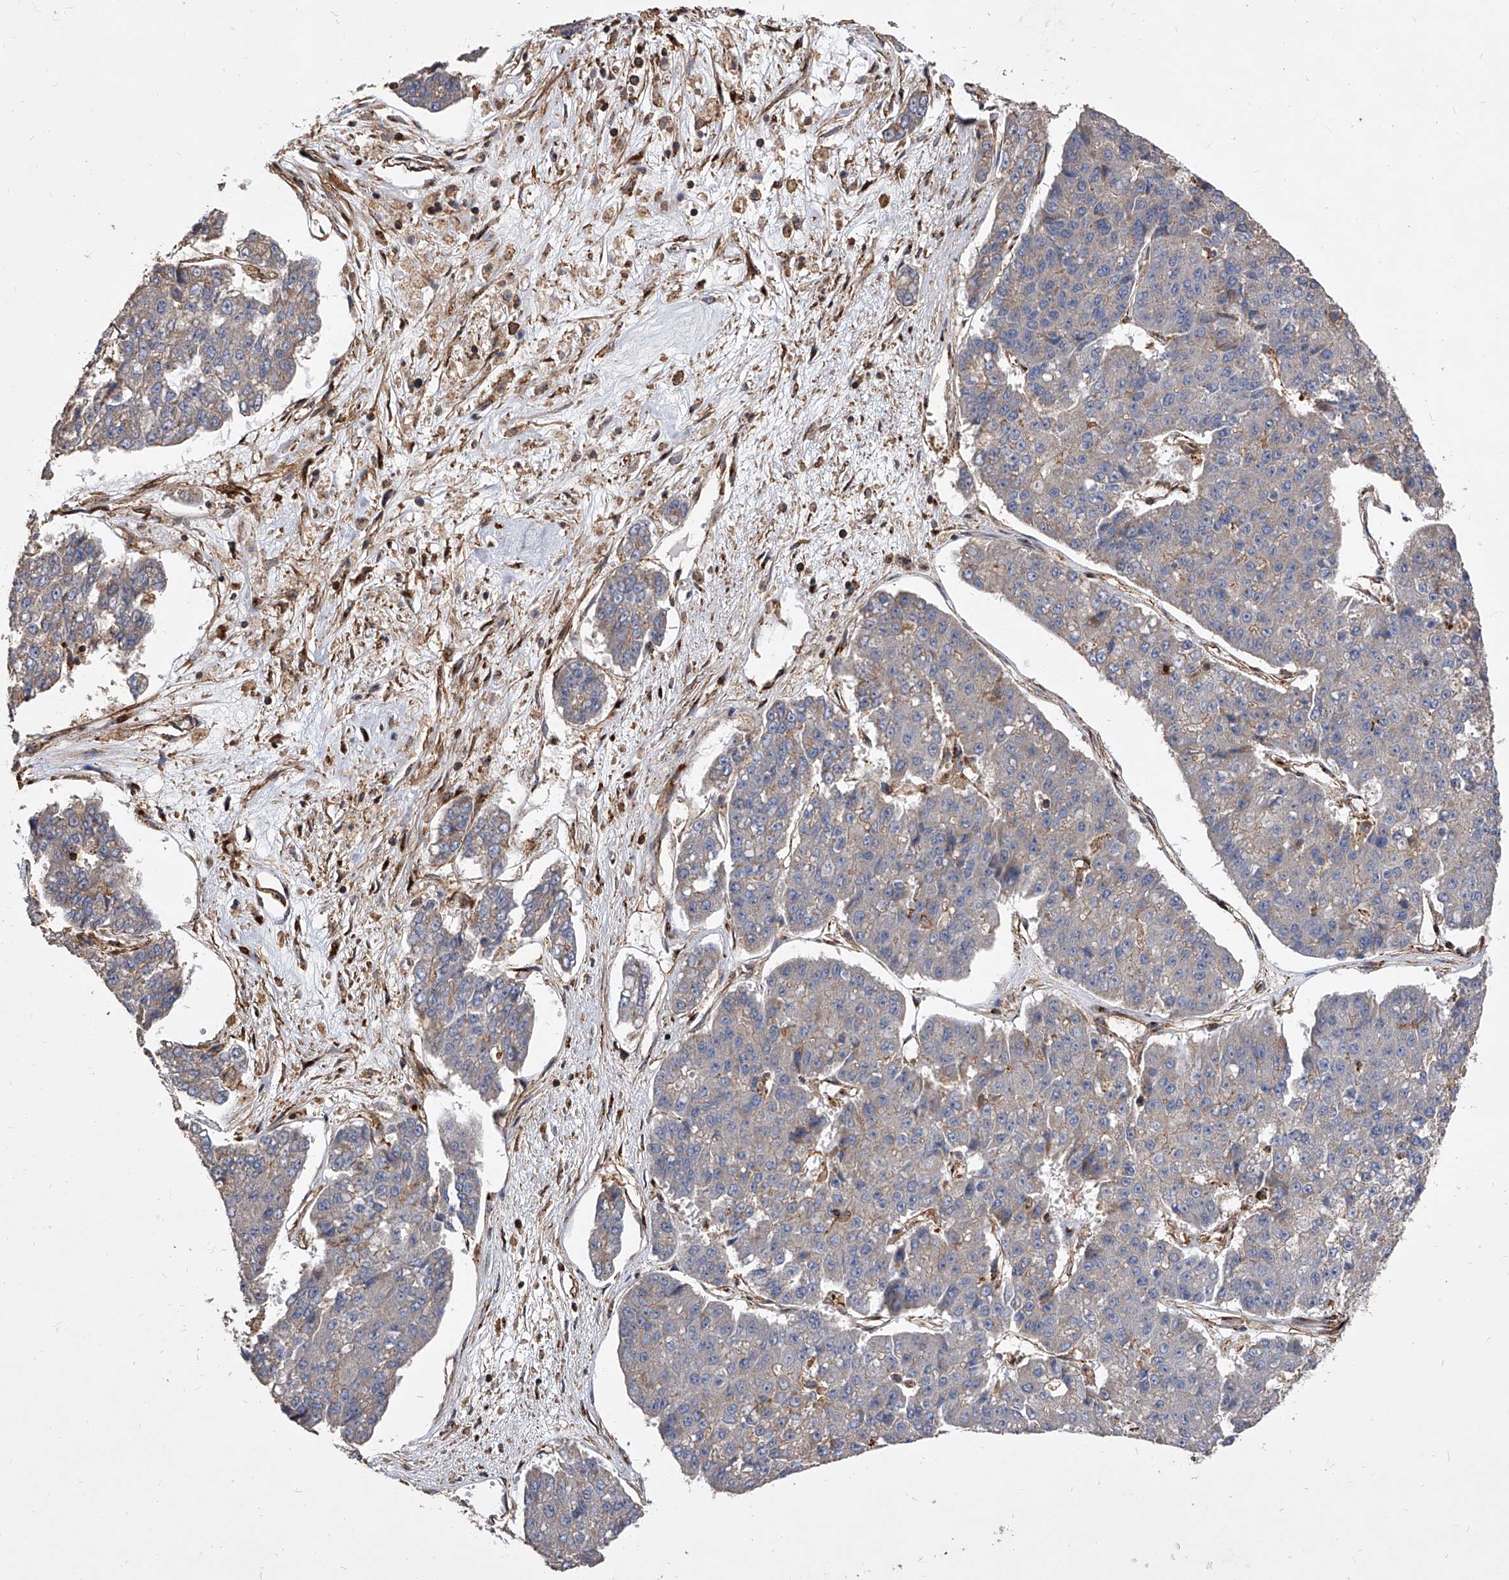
{"staining": {"intensity": "negative", "quantity": "none", "location": "none"}, "tissue": "pancreatic cancer", "cell_type": "Tumor cells", "image_type": "cancer", "snomed": [{"axis": "morphology", "description": "Adenocarcinoma, NOS"}, {"axis": "topography", "description": "Pancreas"}], "caption": "Tumor cells are negative for brown protein staining in pancreatic cancer.", "gene": "PISD", "patient": {"sex": "male", "age": 50}}